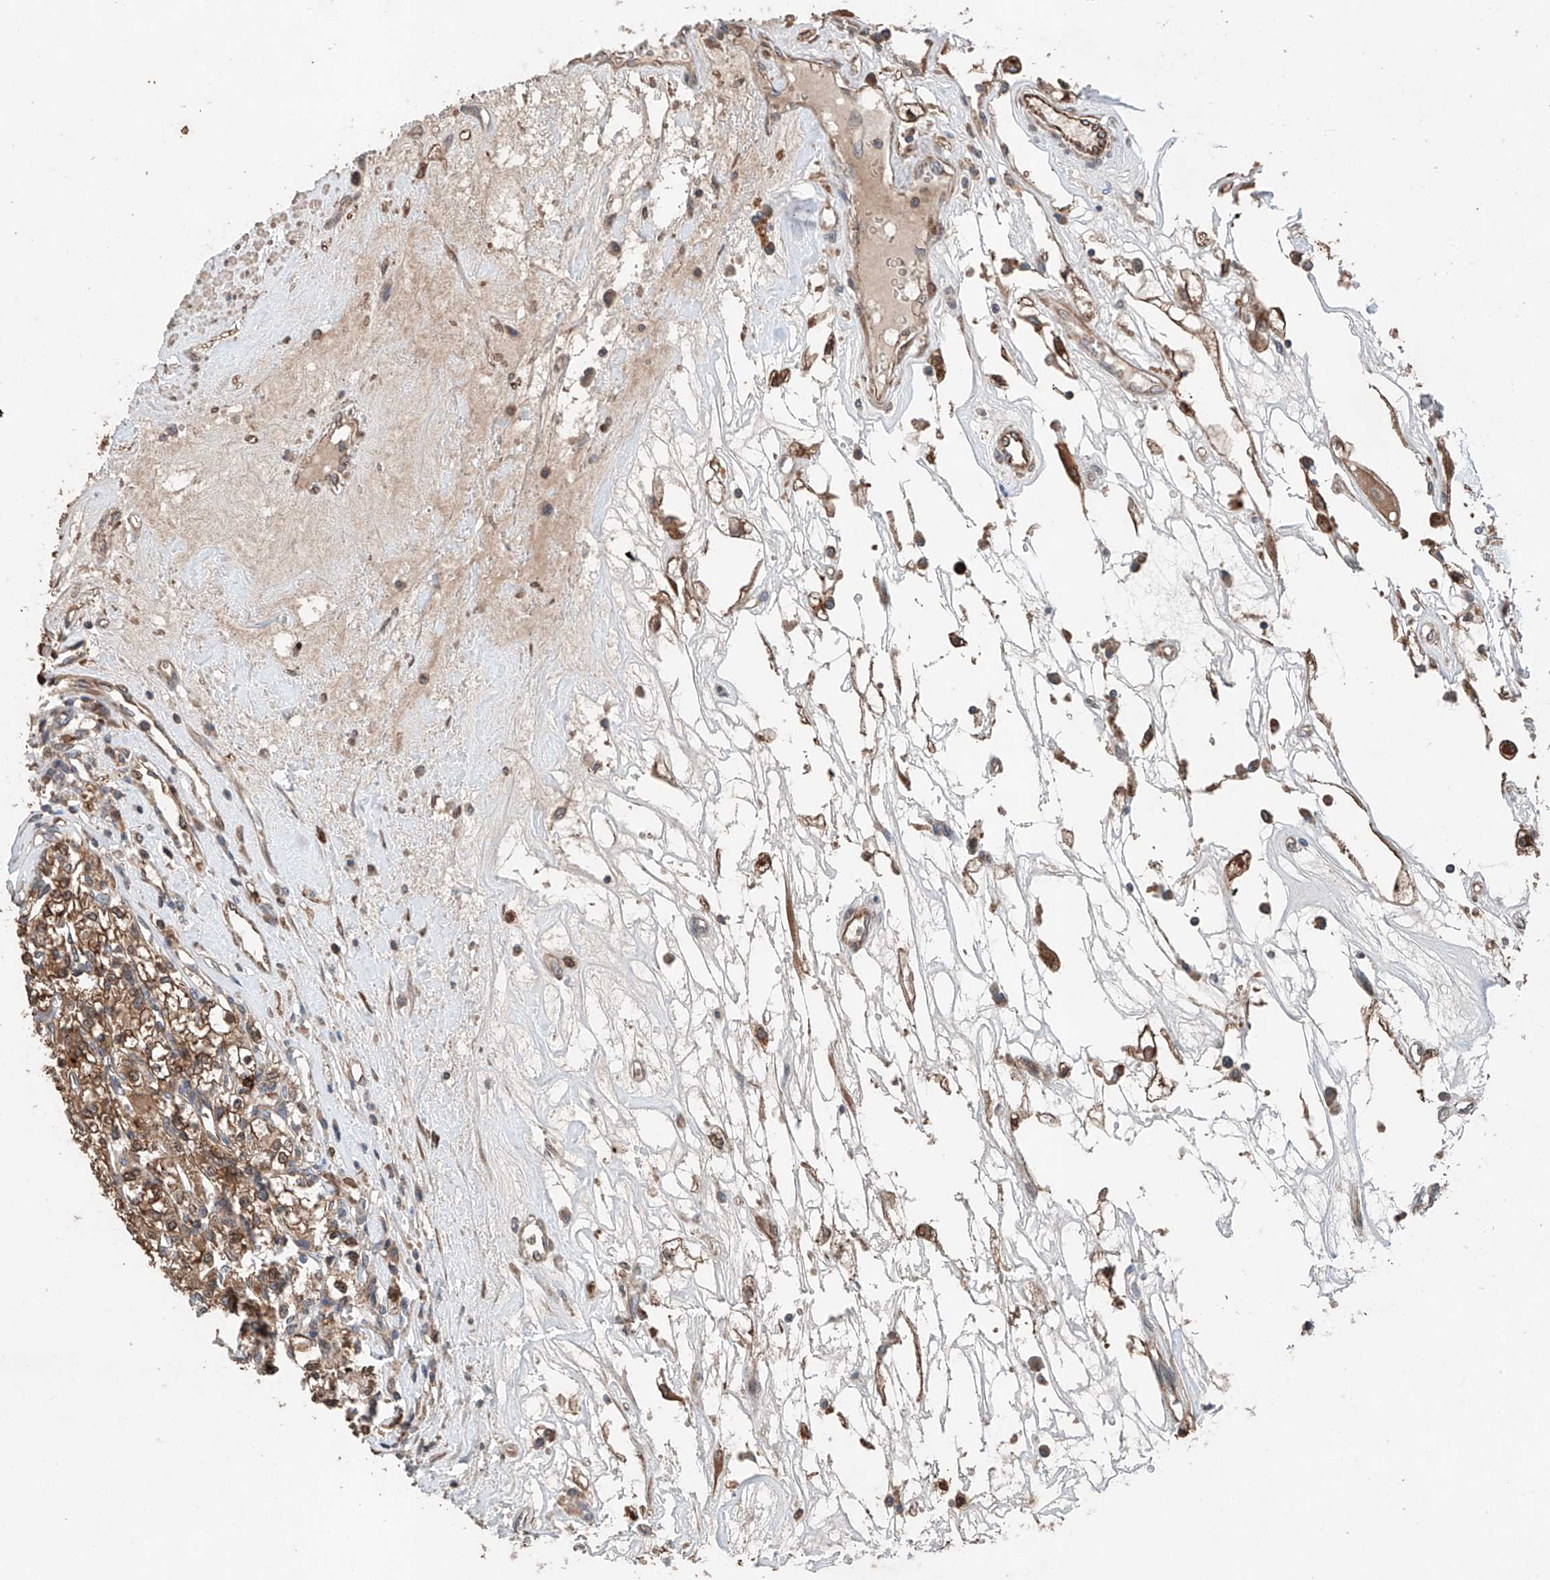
{"staining": {"intensity": "moderate", "quantity": ">75%", "location": "cytoplasmic/membranous"}, "tissue": "renal cancer", "cell_type": "Tumor cells", "image_type": "cancer", "snomed": [{"axis": "morphology", "description": "Adenocarcinoma, NOS"}, {"axis": "topography", "description": "Kidney"}], "caption": "This is an image of IHC staining of renal cancer (adenocarcinoma), which shows moderate positivity in the cytoplasmic/membranous of tumor cells.", "gene": "AP4B1", "patient": {"sex": "female", "age": 59}}